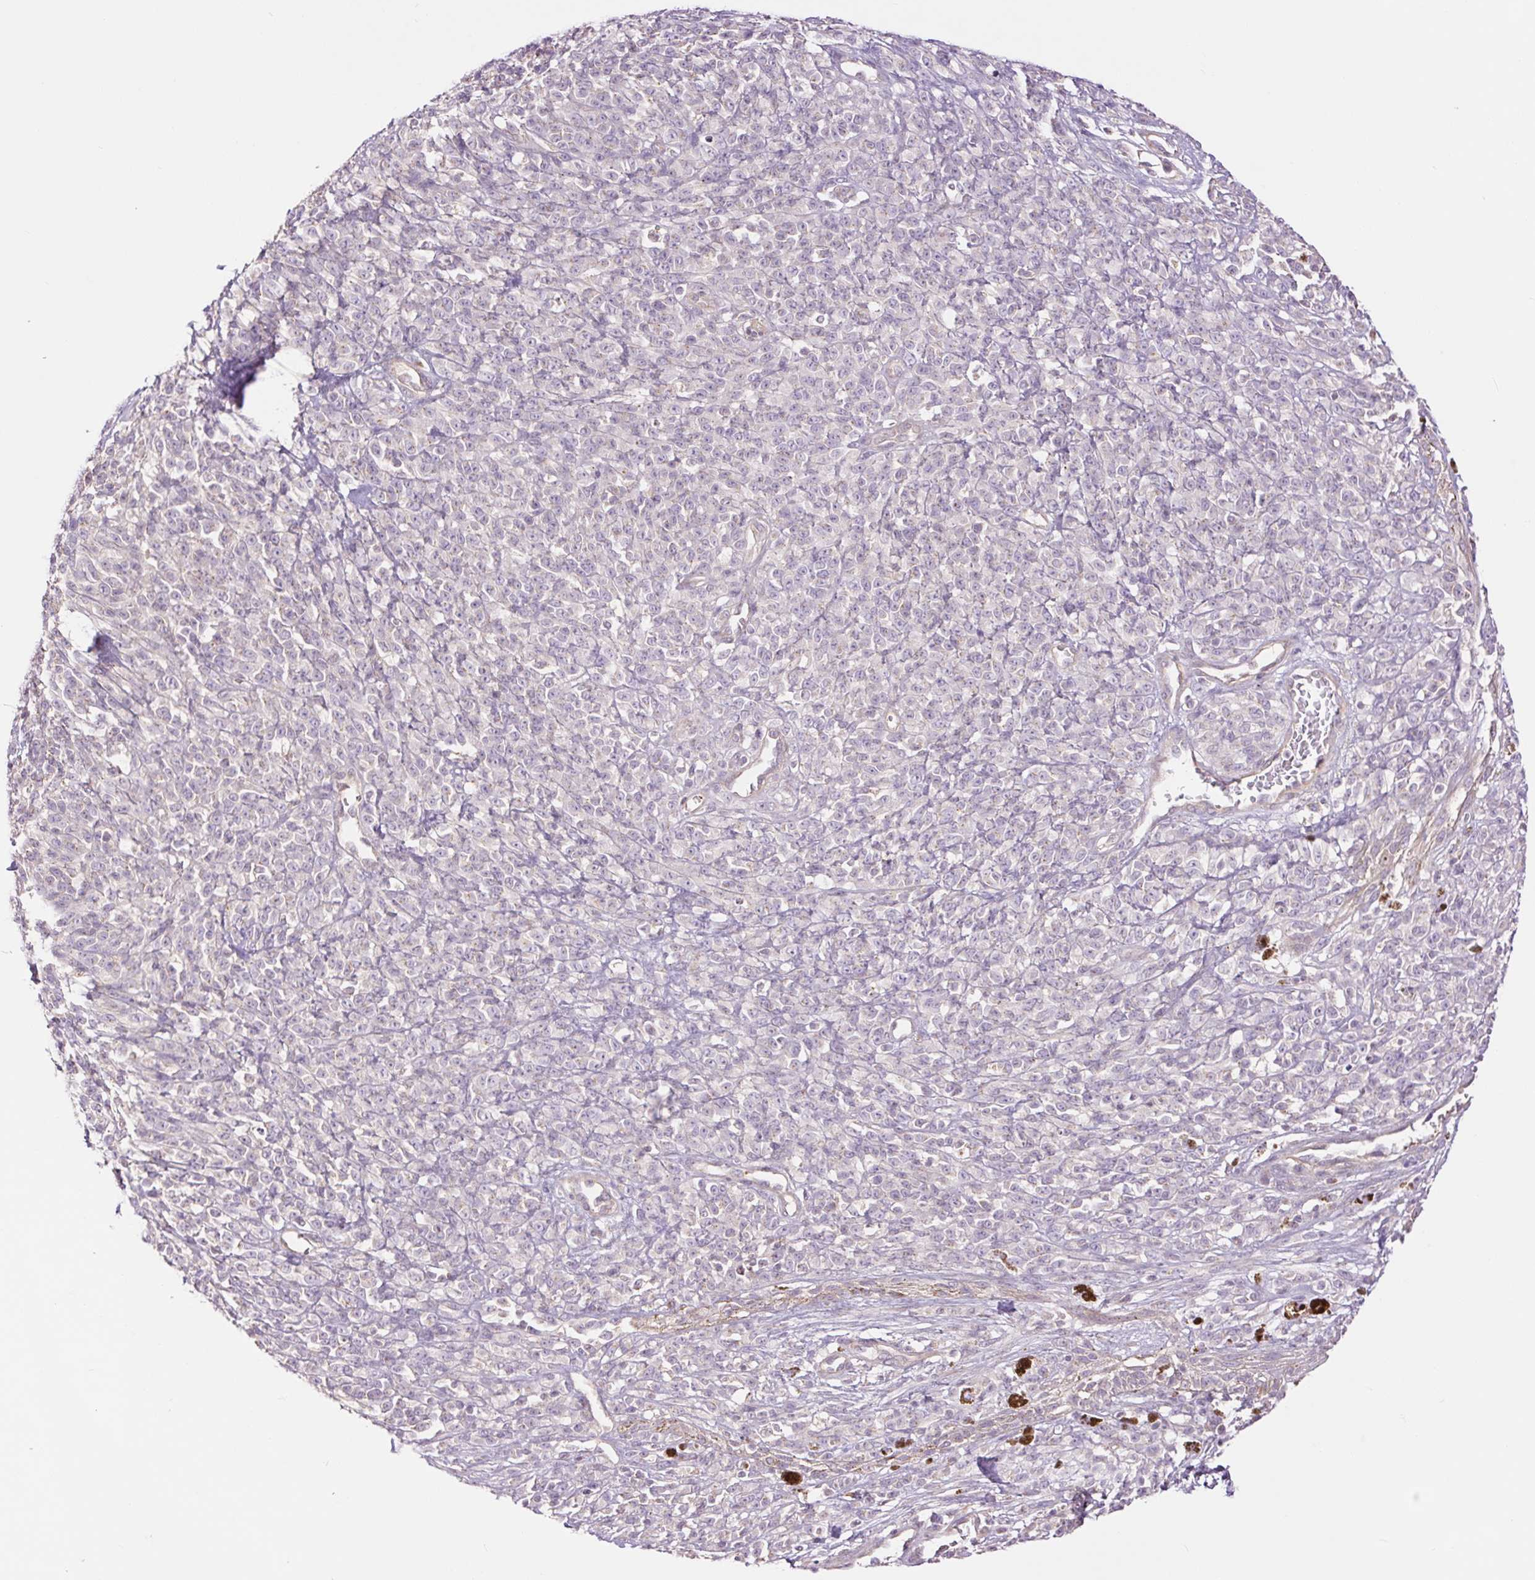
{"staining": {"intensity": "negative", "quantity": "none", "location": "none"}, "tissue": "melanoma", "cell_type": "Tumor cells", "image_type": "cancer", "snomed": [{"axis": "morphology", "description": "Malignant melanoma, NOS"}, {"axis": "topography", "description": "Skin"}, {"axis": "topography", "description": "Skin of trunk"}], "caption": "Photomicrograph shows no protein positivity in tumor cells of malignant melanoma tissue. (DAB immunohistochemistry (IHC), high magnification).", "gene": "CTNNA3", "patient": {"sex": "male", "age": 74}}